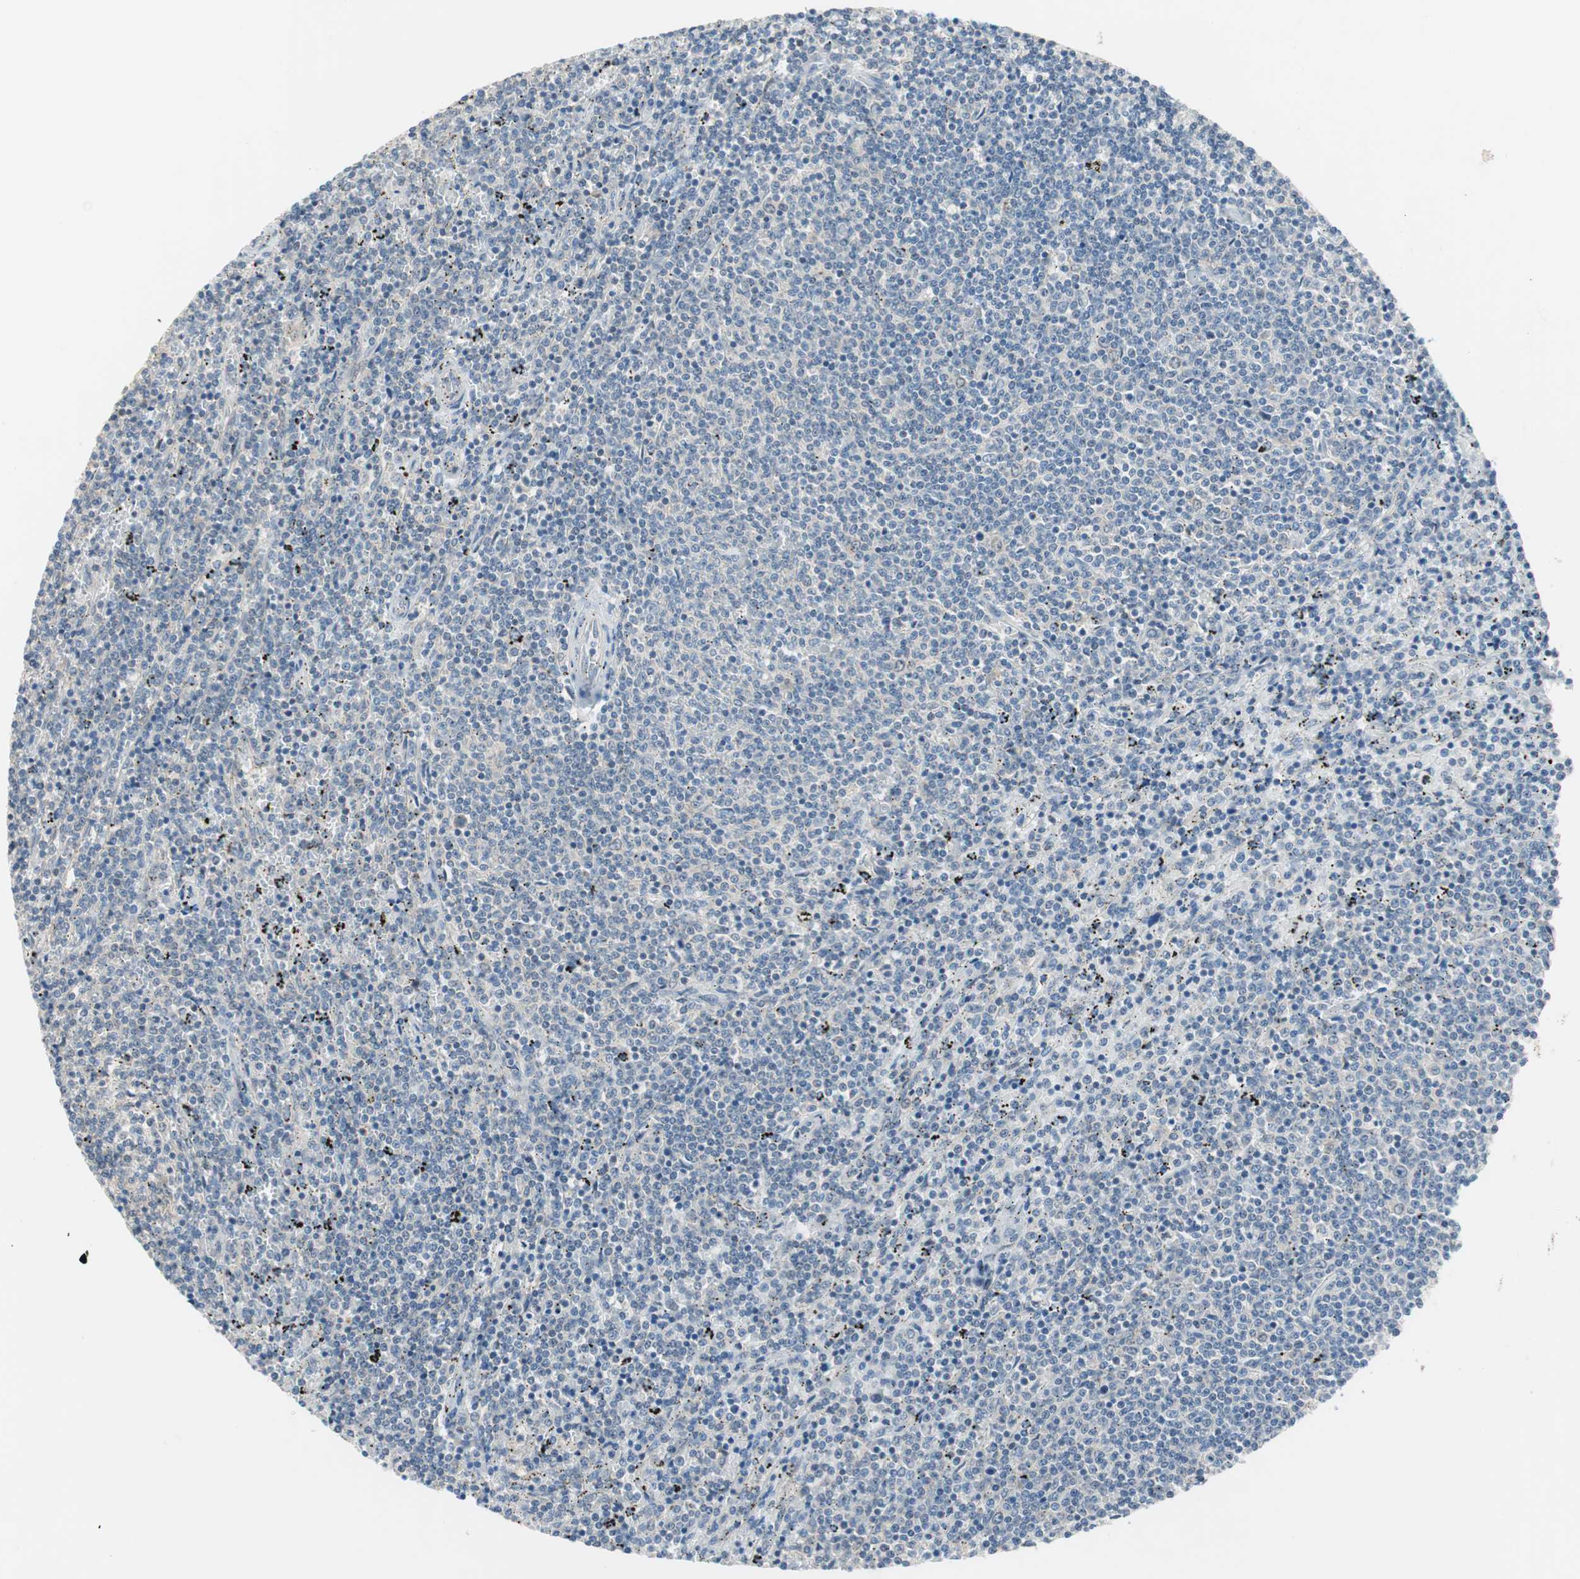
{"staining": {"intensity": "negative", "quantity": "none", "location": "none"}, "tissue": "lymphoma", "cell_type": "Tumor cells", "image_type": "cancer", "snomed": [{"axis": "morphology", "description": "Malignant lymphoma, non-Hodgkin's type, Low grade"}, {"axis": "topography", "description": "Spleen"}], "caption": "There is no significant expression in tumor cells of lymphoma.", "gene": "GRHL1", "patient": {"sex": "female", "age": 50}}